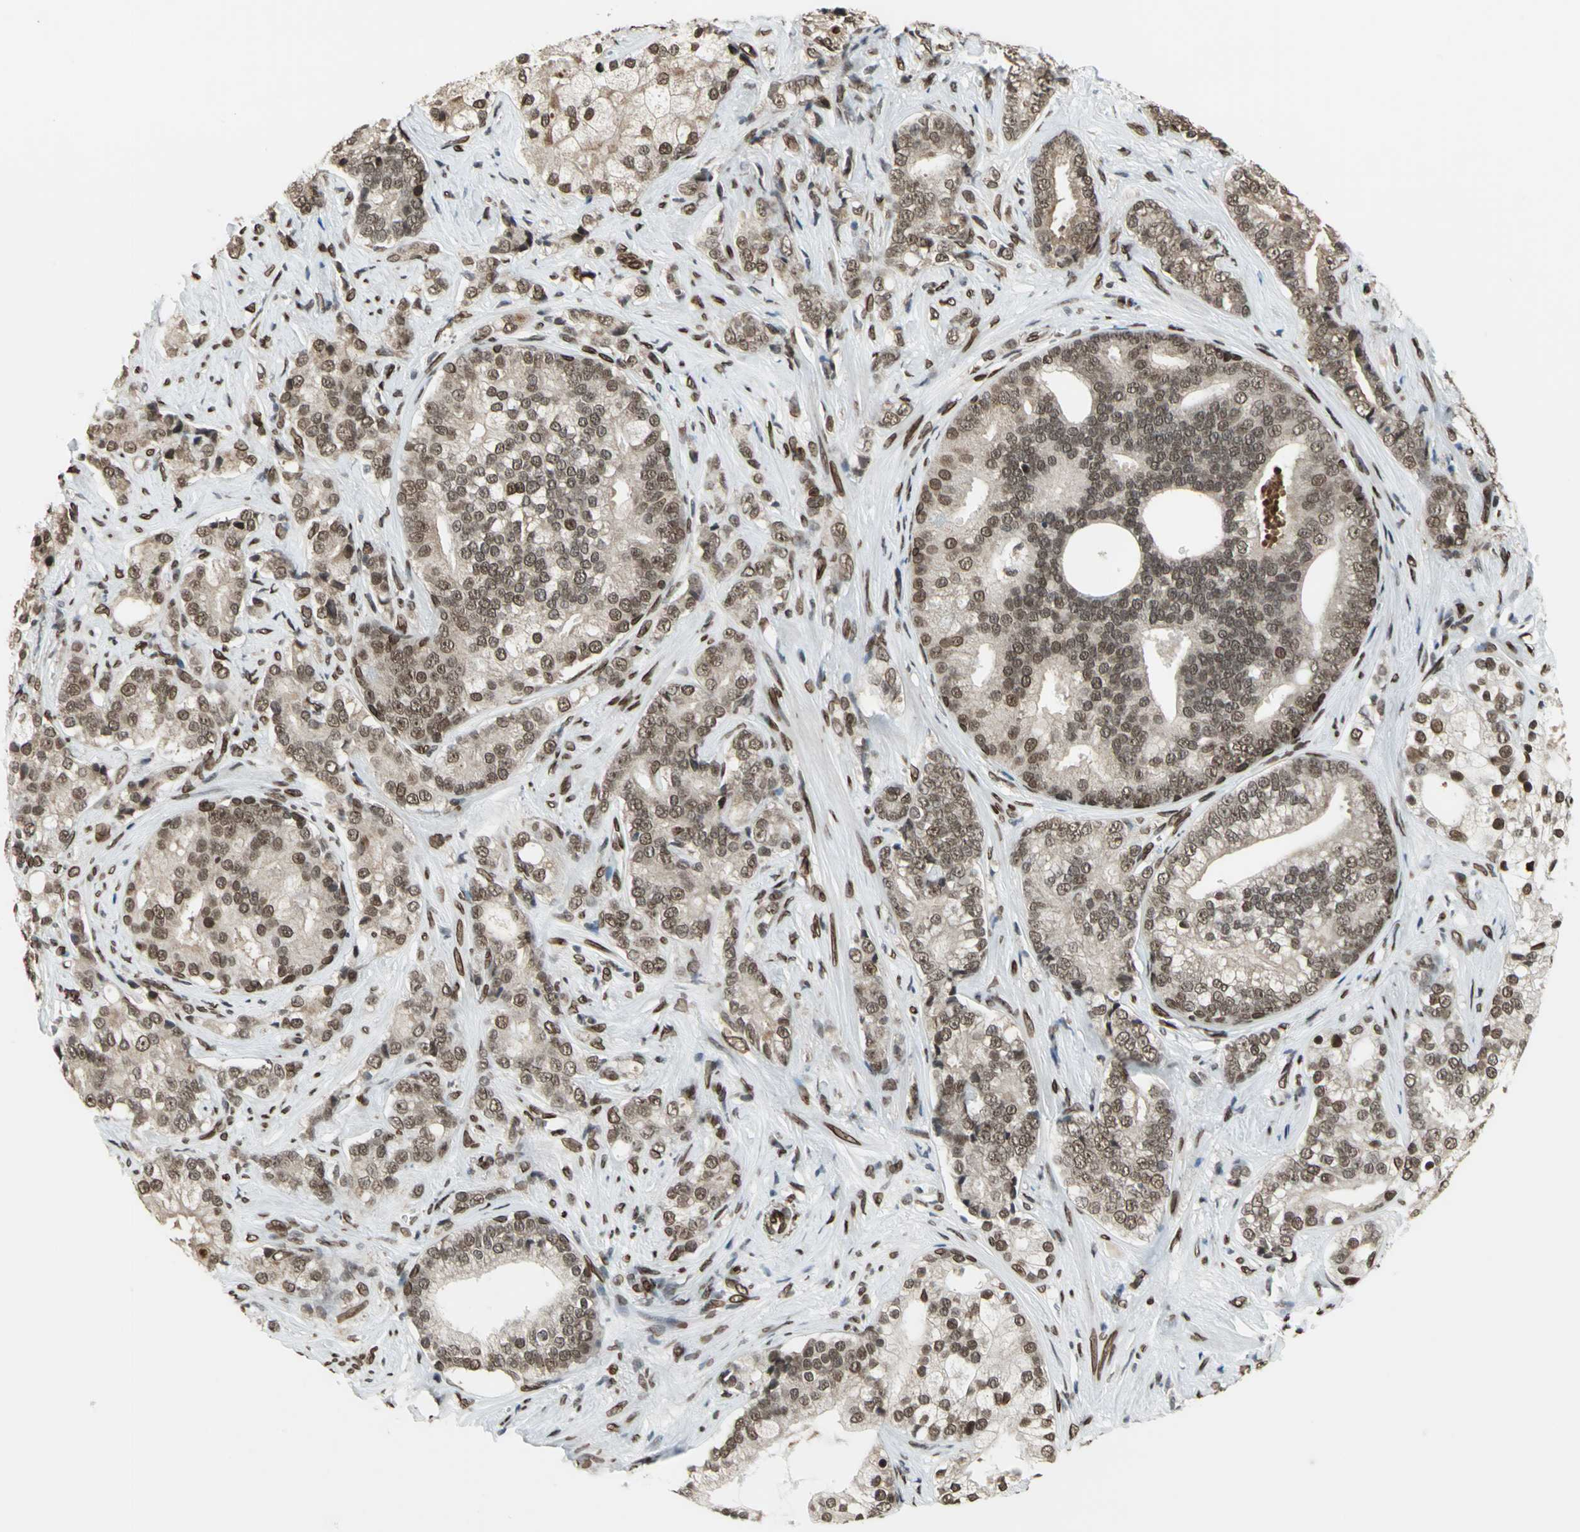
{"staining": {"intensity": "moderate", "quantity": ">75%", "location": "cytoplasmic/membranous,nuclear"}, "tissue": "prostate cancer", "cell_type": "Tumor cells", "image_type": "cancer", "snomed": [{"axis": "morphology", "description": "Adenocarcinoma, Low grade"}, {"axis": "topography", "description": "Prostate"}], "caption": "This is an image of immunohistochemistry staining of prostate adenocarcinoma (low-grade), which shows moderate positivity in the cytoplasmic/membranous and nuclear of tumor cells.", "gene": "ISY1", "patient": {"sex": "male", "age": 58}}